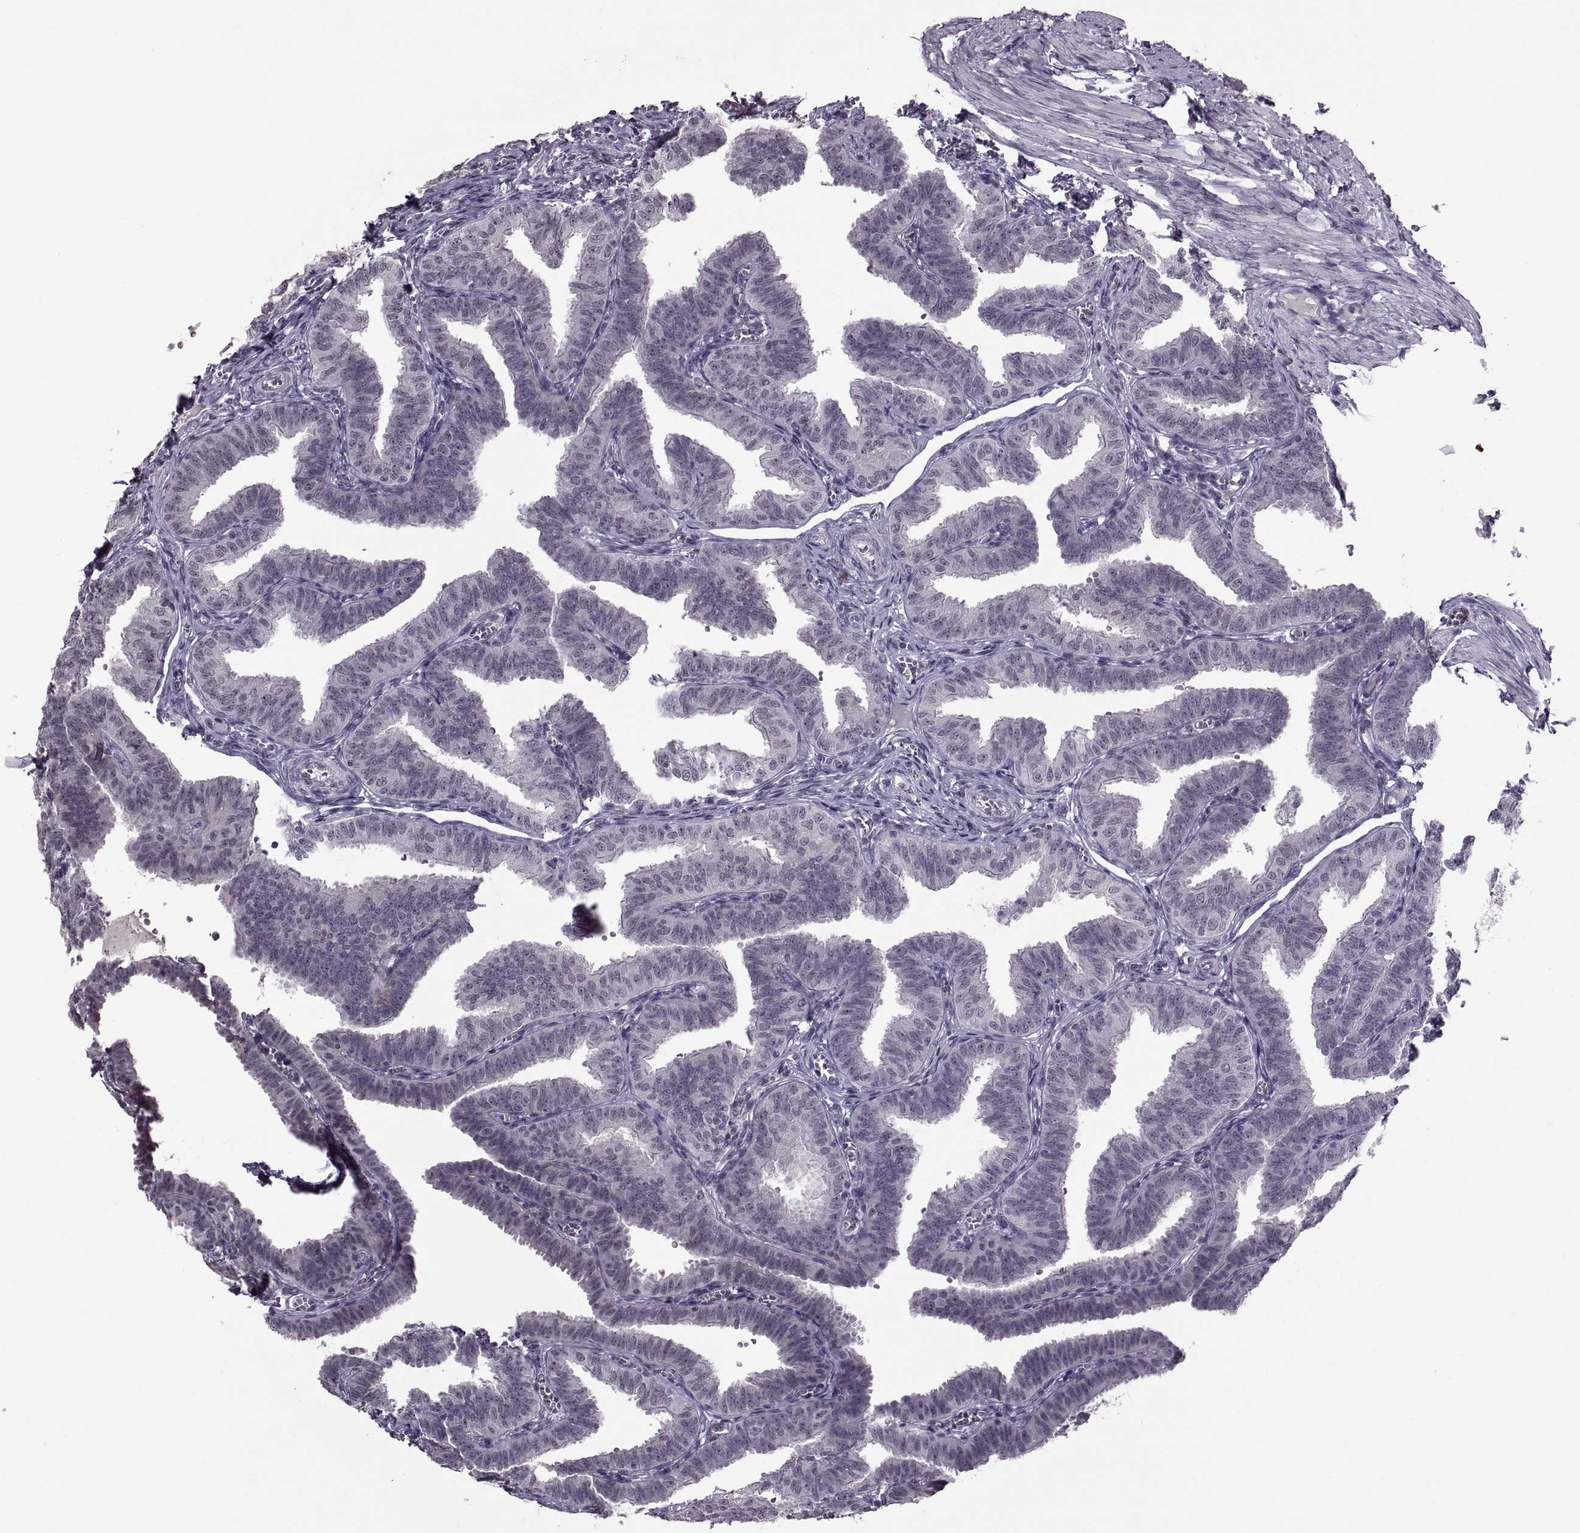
{"staining": {"intensity": "negative", "quantity": "none", "location": "none"}, "tissue": "fallopian tube", "cell_type": "Glandular cells", "image_type": "normal", "snomed": [{"axis": "morphology", "description": "Normal tissue, NOS"}, {"axis": "topography", "description": "Fallopian tube"}], "caption": "Immunohistochemistry histopathology image of benign human fallopian tube stained for a protein (brown), which reveals no staining in glandular cells.", "gene": "OTP", "patient": {"sex": "female", "age": 25}}